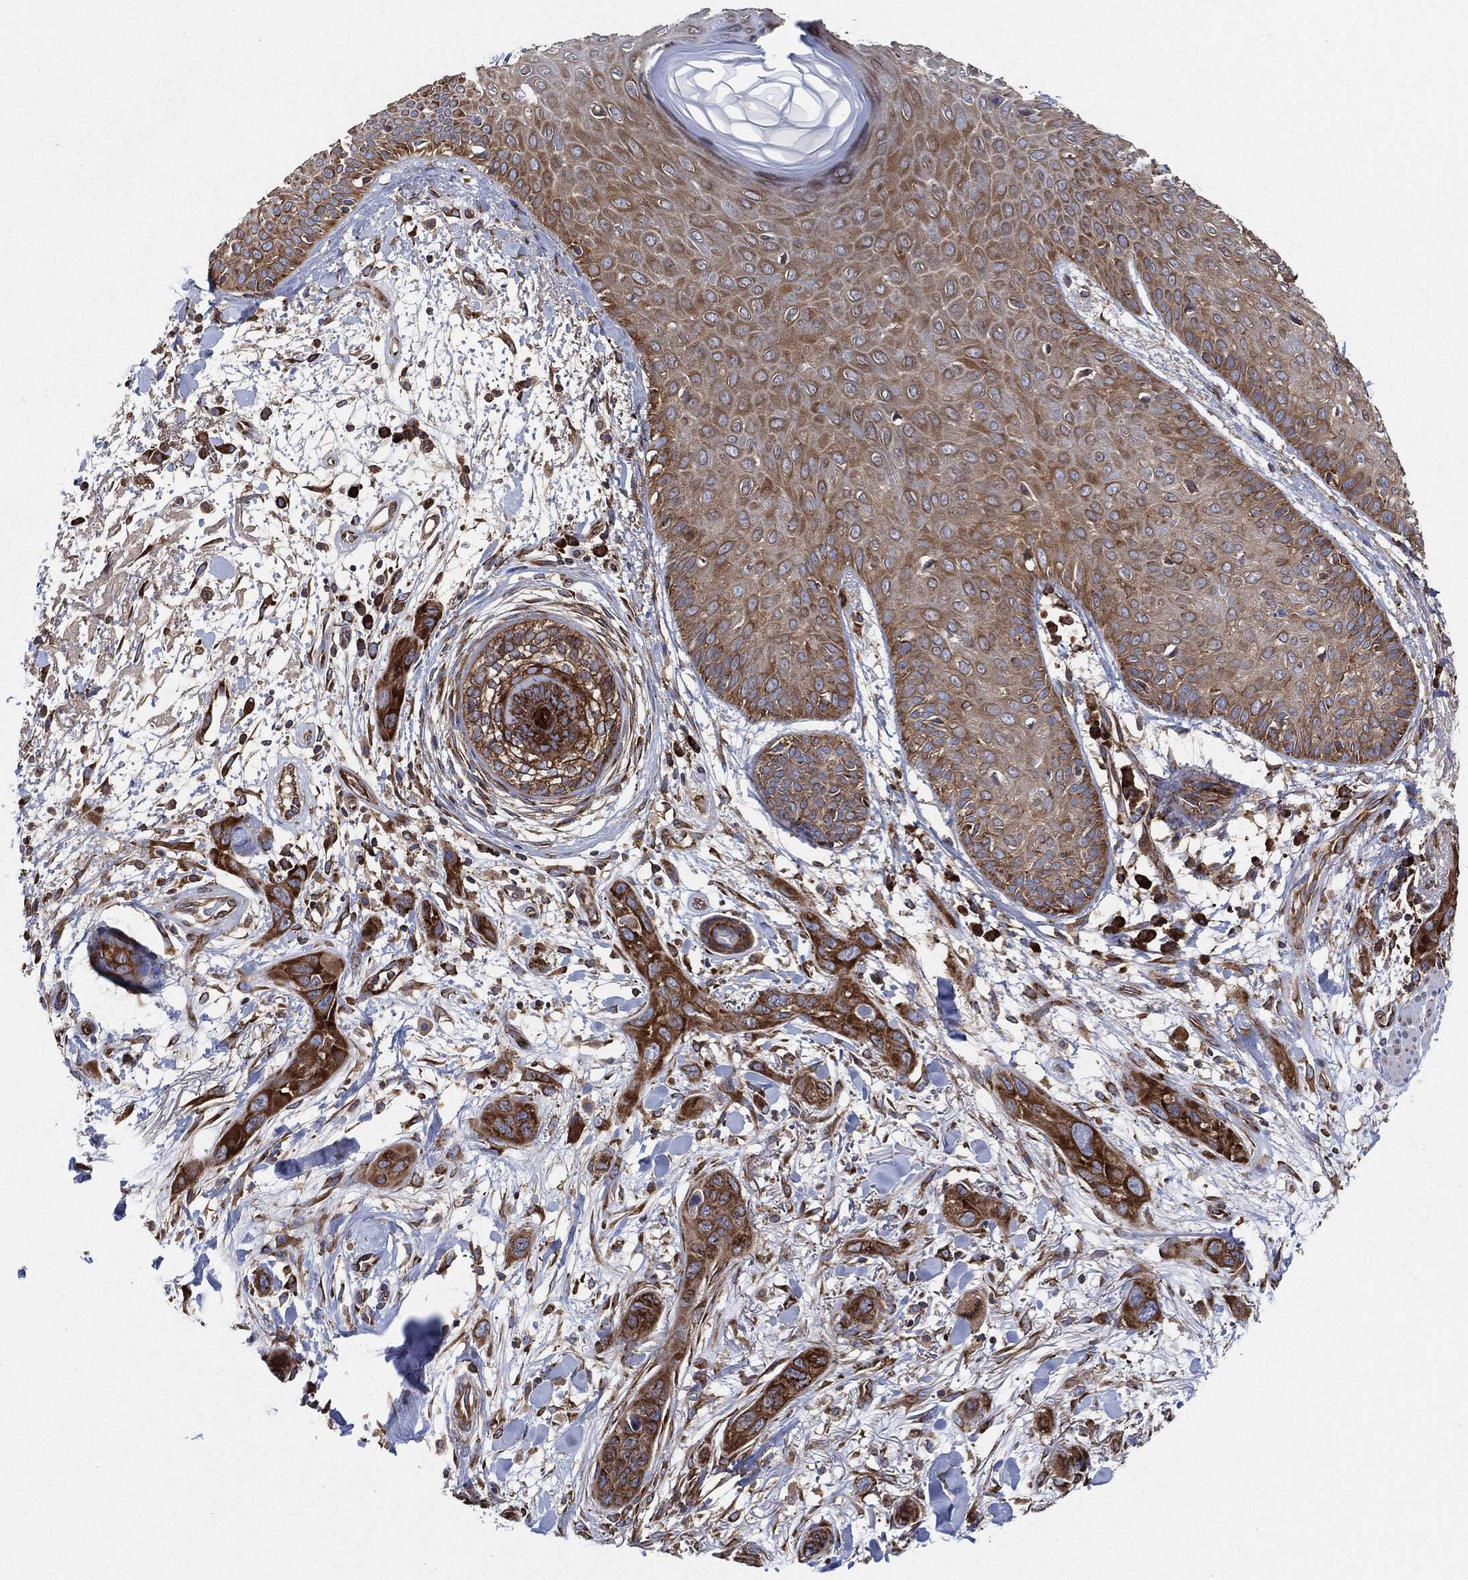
{"staining": {"intensity": "moderate", "quantity": ">75%", "location": "cytoplasmic/membranous"}, "tissue": "skin cancer", "cell_type": "Tumor cells", "image_type": "cancer", "snomed": [{"axis": "morphology", "description": "Squamous cell carcinoma, NOS"}, {"axis": "topography", "description": "Skin"}], "caption": "Immunohistochemical staining of skin squamous cell carcinoma displays medium levels of moderate cytoplasmic/membranous positivity in about >75% of tumor cells.", "gene": "EIF2S2", "patient": {"sex": "male", "age": 78}}